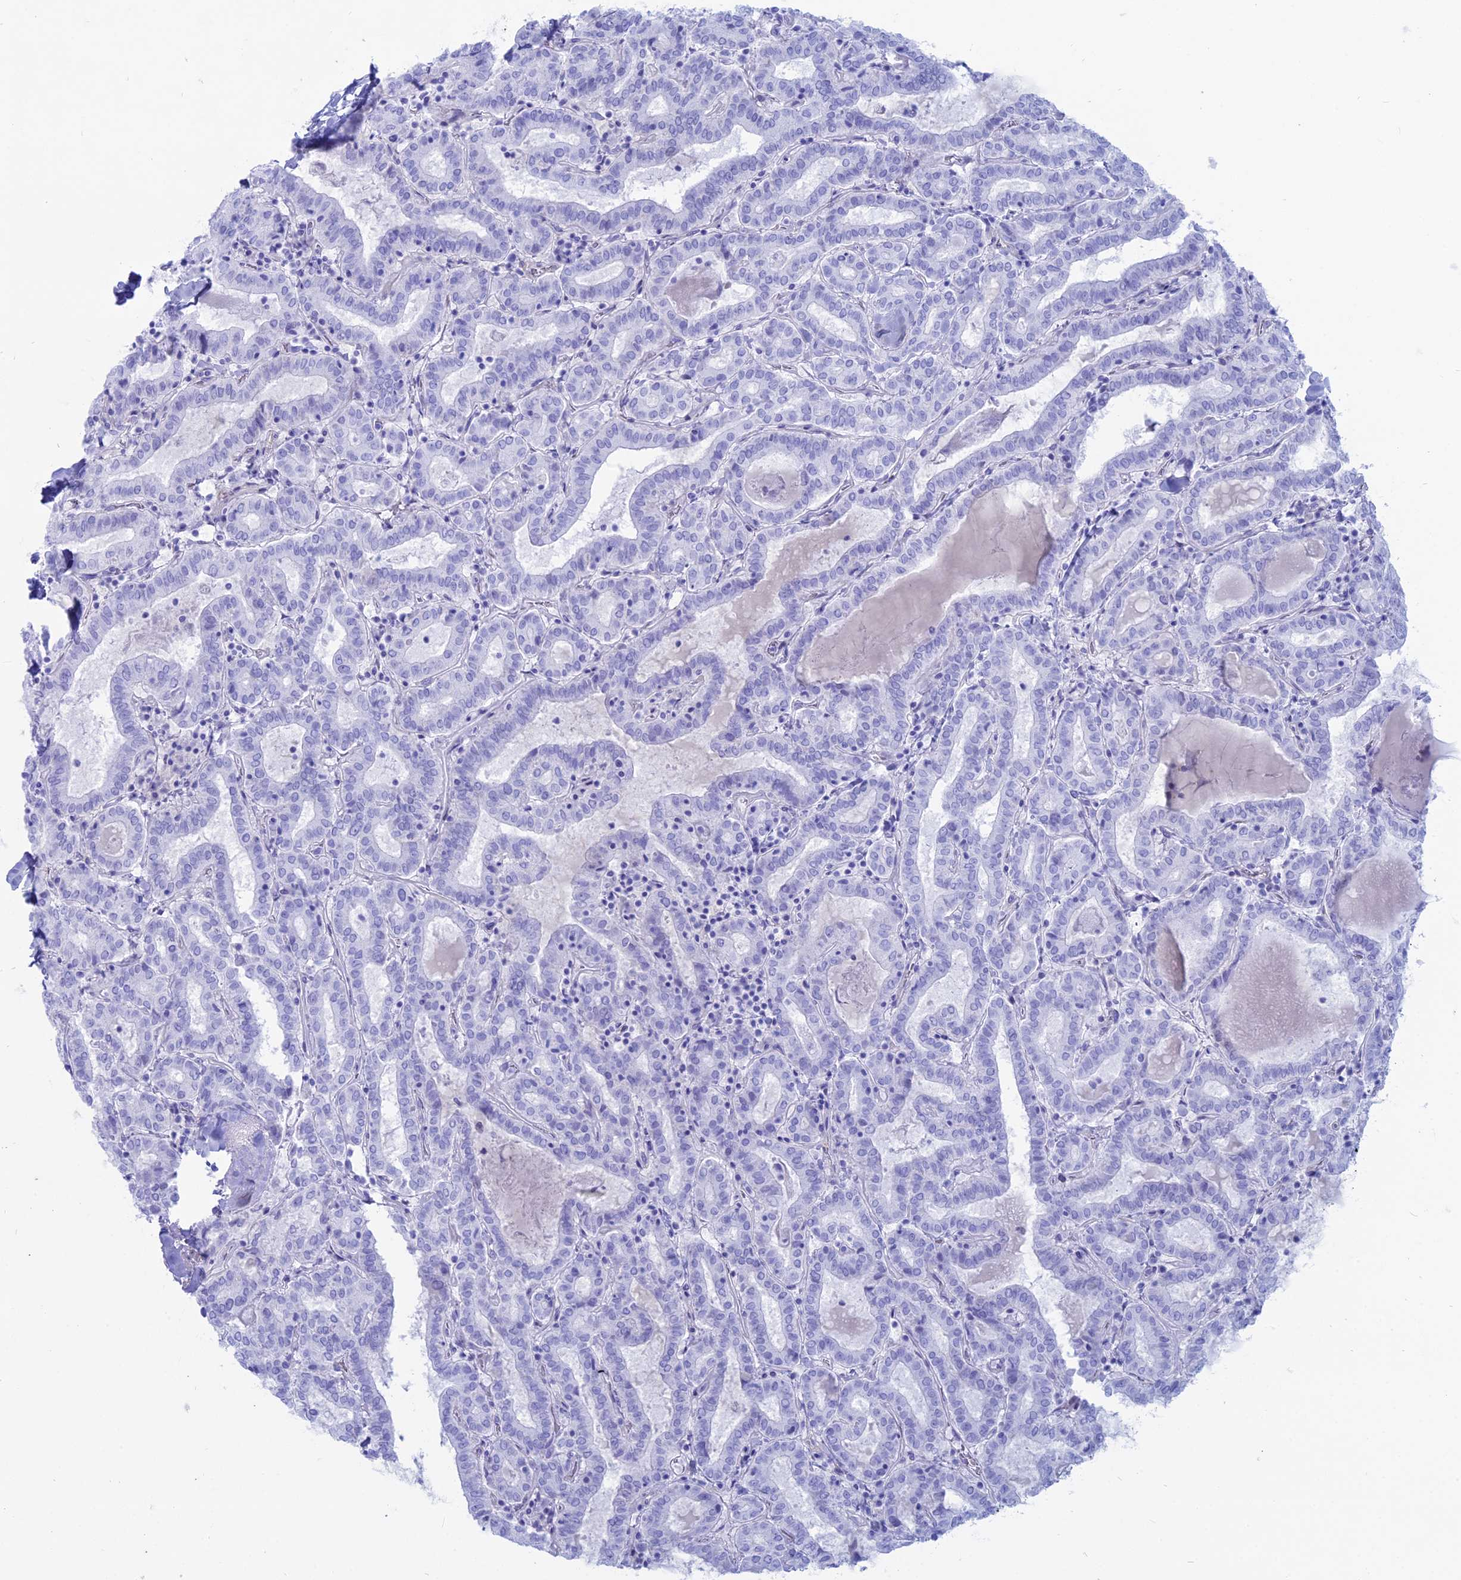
{"staining": {"intensity": "negative", "quantity": "none", "location": "none"}, "tissue": "thyroid cancer", "cell_type": "Tumor cells", "image_type": "cancer", "snomed": [{"axis": "morphology", "description": "Papillary adenocarcinoma, NOS"}, {"axis": "topography", "description": "Thyroid gland"}], "caption": "DAB immunohistochemical staining of human thyroid cancer (papillary adenocarcinoma) displays no significant expression in tumor cells. (DAB (3,3'-diaminobenzidine) immunohistochemistry (IHC) visualized using brightfield microscopy, high magnification).", "gene": "OR2AE1", "patient": {"sex": "female", "age": 72}}